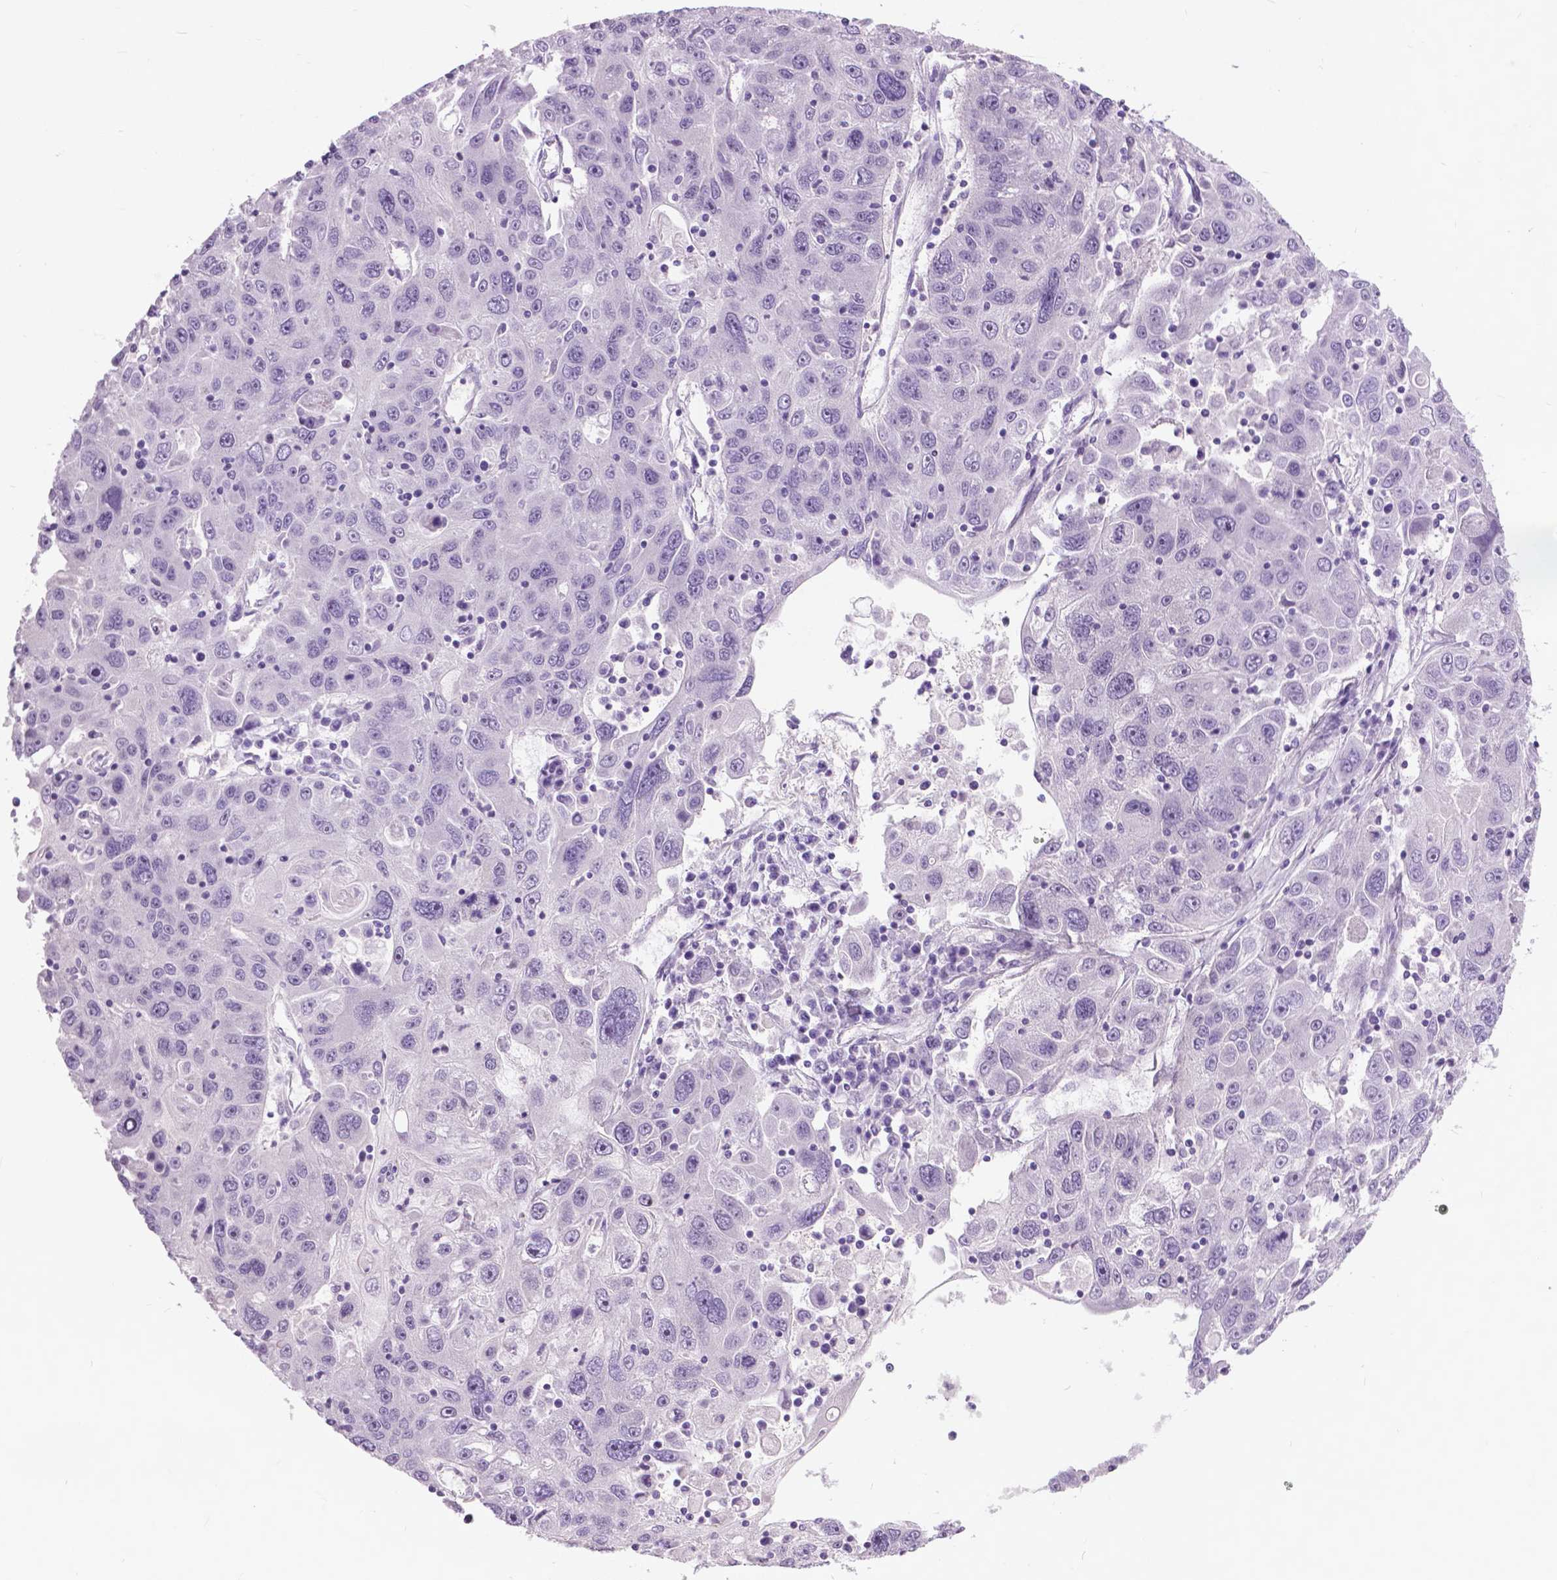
{"staining": {"intensity": "negative", "quantity": "none", "location": "none"}, "tissue": "stomach cancer", "cell_type": "Tumor cells", "image_type": "cancer", "snomed": [{"axis": "morphology", "description": "Adenocarcinoma, NOS"}, {"axis": "topography", "description": "Stomach"}], "caption": "IHC image of stomach cancer (adenocarcinoma) stained for a protein (brown), which shows no staining in tumor cells.", "gene": "TP53TG5", "patient": {"sex": "male", "age": 56}}